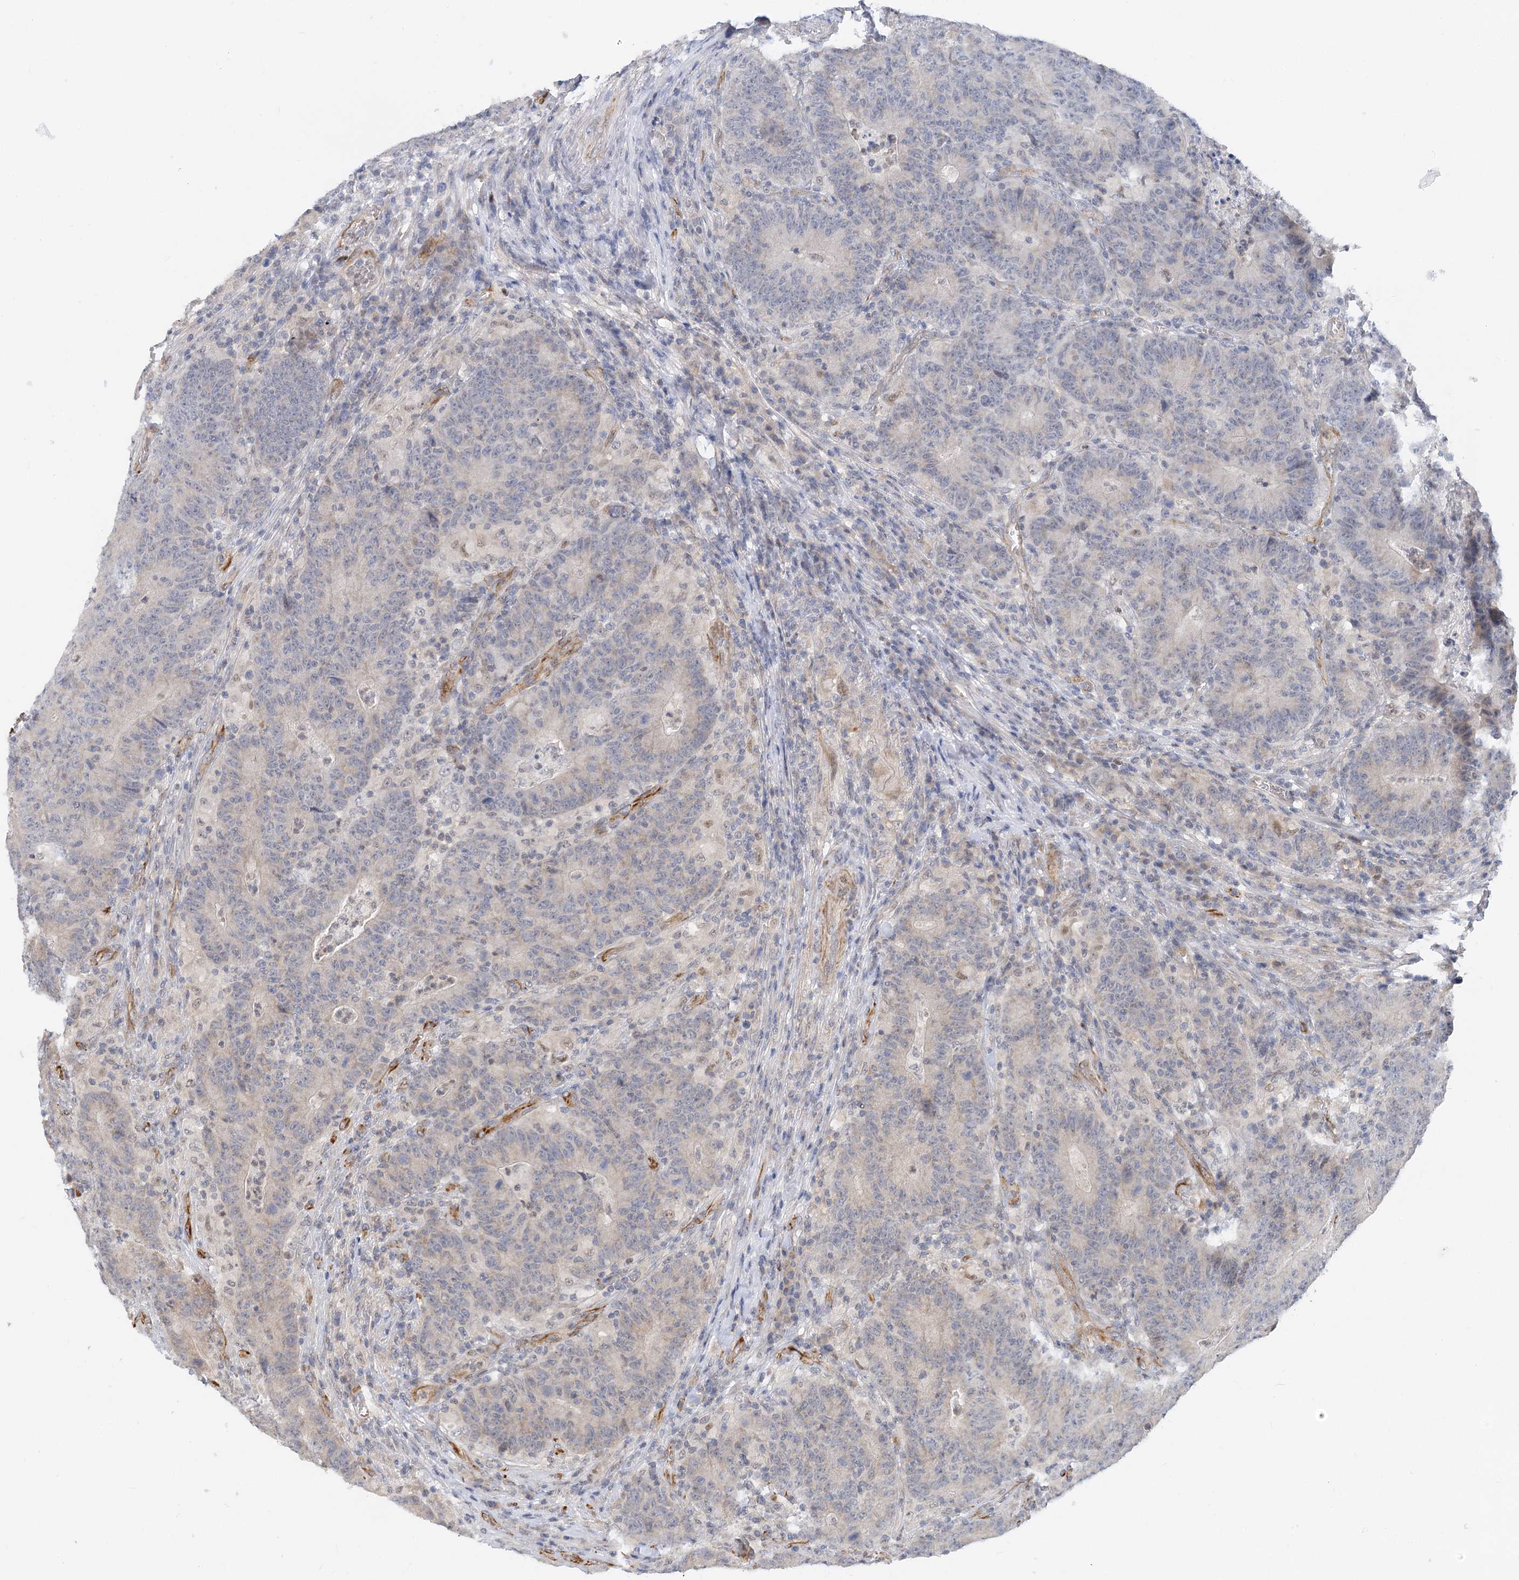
{"staining": {"intensity": "weak", "quantity": "<25%", "location": "cytoplasmic/membranous"}, "tissue": "colorectal cancer", "cell_type": "Tumor cells", "image_type": "cancer", "snomed": [{"axis": "morphology", "description": "Normal tissue, NOS"}, {"axis": "morphology", "description": "Adenocarcinoma, NOS"}, {"axis": "topography", "description": "Colon"}], "caption": "Immunohistochemistry (IHC) of human colorectal adenocarcinoma displays no positivity in tumor cells.", "gene": "NELL2", "patient": {"sex": "female", "age": 75}}